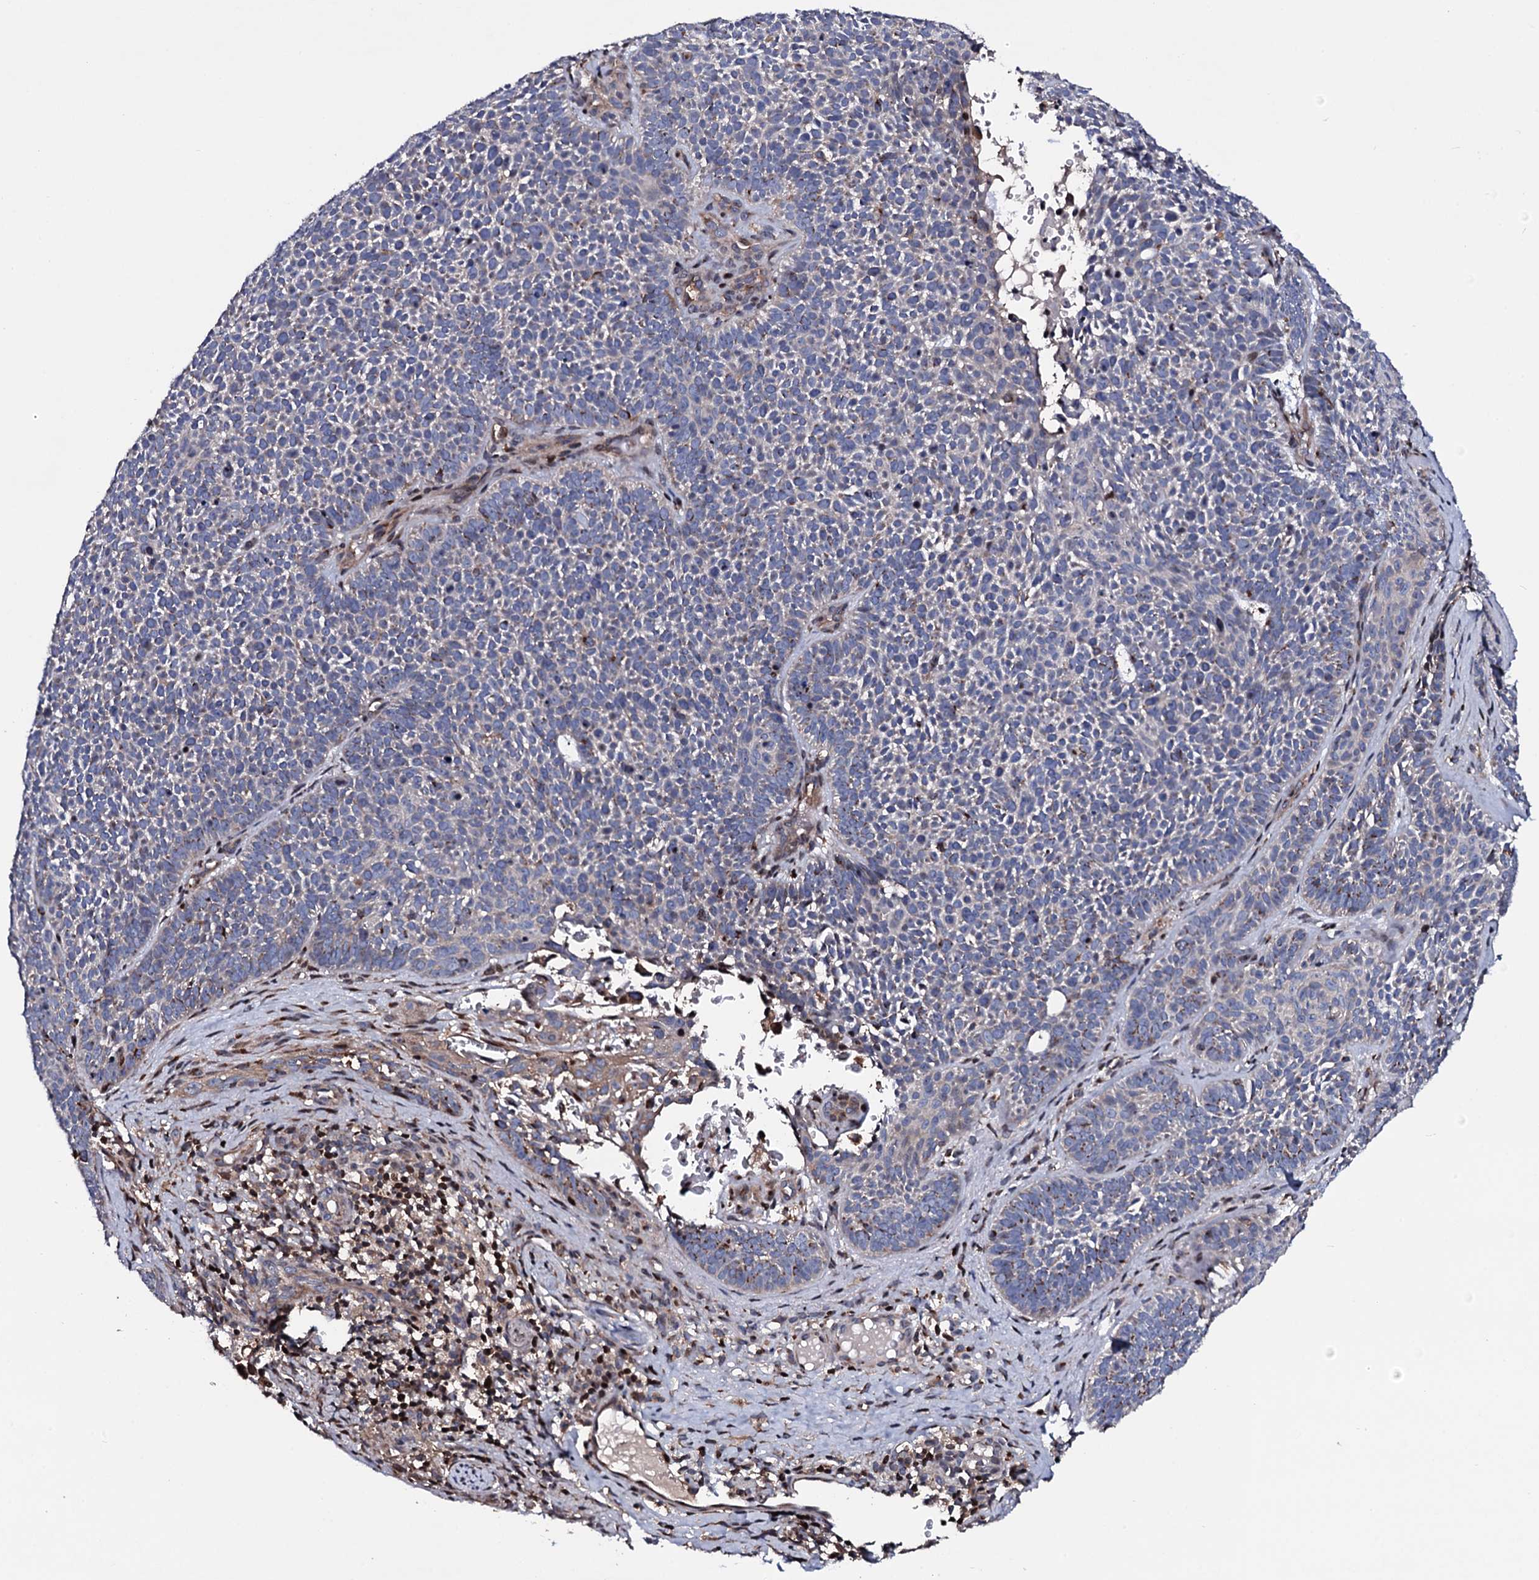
{"staining": {"intensity": "weak", "quantity": "<25%", "location": "cytoplasmic/membranous"}, "tissue": "skin cancer", "cell_type": "Tumor cells", "image_type": "cancer", "snomed": [{"axis": "morphology", "description": "Basal cell carcinoma"}, {"axis": "topography", "description": "Skin"}], "caption": "This image is of skin cancer stained with IHC to label a protein in brown with the nuclei are counter-stained blue. There is no staining in tumor cells. (Brightfield microscopy of DAB (3,3'-diaminobenzidine) immunohistochemistry (IHC) at high magnification).", "gene": "PLET1", "patient": {"sex": "male", "age": 85}}